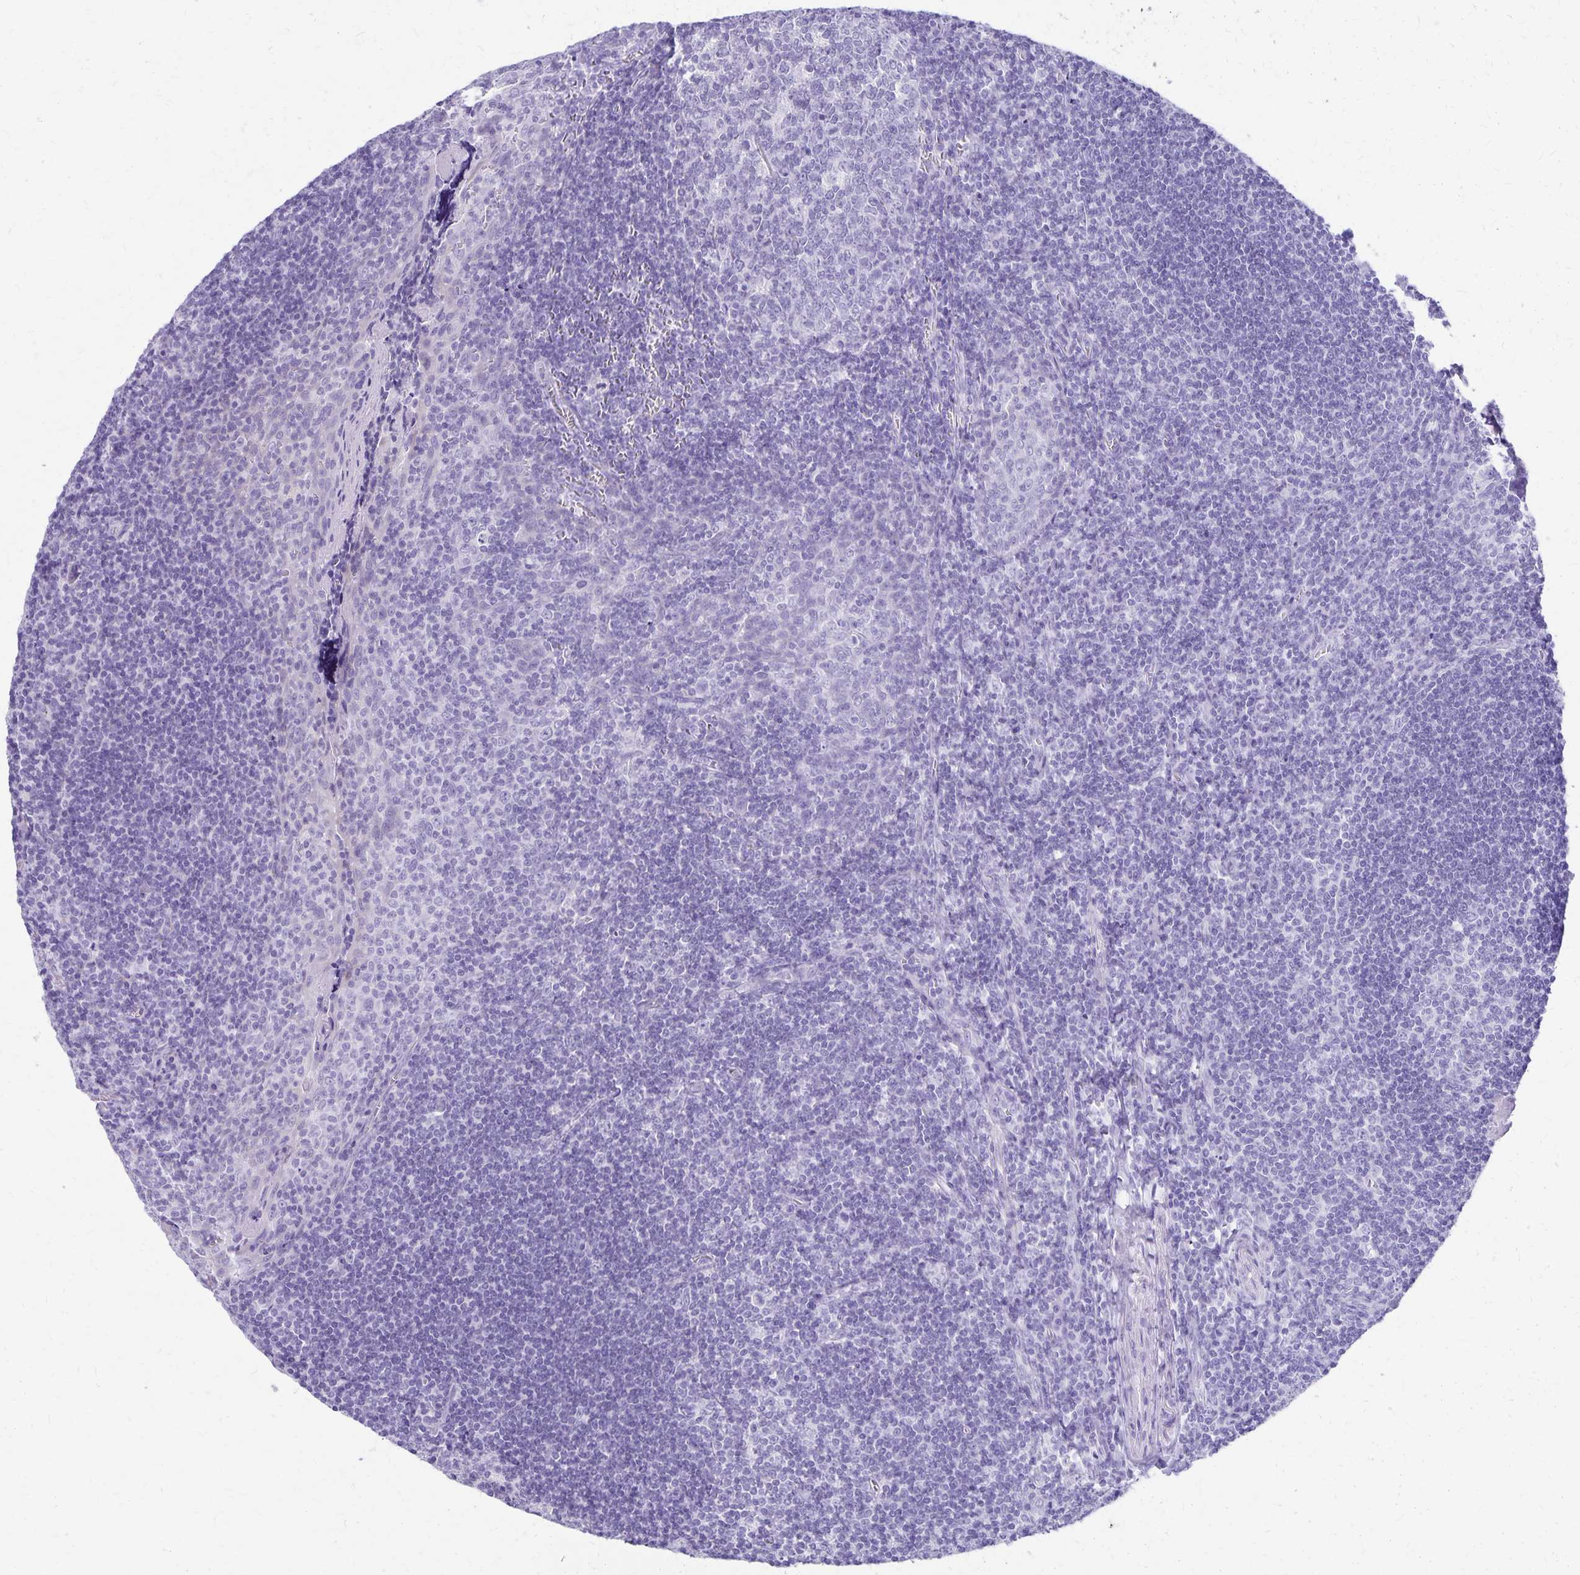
{"staining": {"intensity": "negative", "quantity": "none", "location": "none"}, "tissue": "tonsil", "cell_type": "Germinal center cells", "image_type": "normal", "snomed": [{"axis": "morphology", "description": "Normal tissue, NOS"}, {"axis": "morphology", "description": "Inflammation, NOS"}, {"axis": "topography", "description": "Tonsil"}], "caption": "Immunohistochemistry (IHC) image of unremarkable tonsil: tonsil stained with DAB (3,3'-diaminobenzidine) exhibits no significant protein staining in germinal center cells. Brightfield microscopy of immunohistochemistry stained with DAB (brown) and hematoxylin (blue), captured at high magnification.", "gene": "DEFA5", "patient": {"sex": "female", "age": 31}}